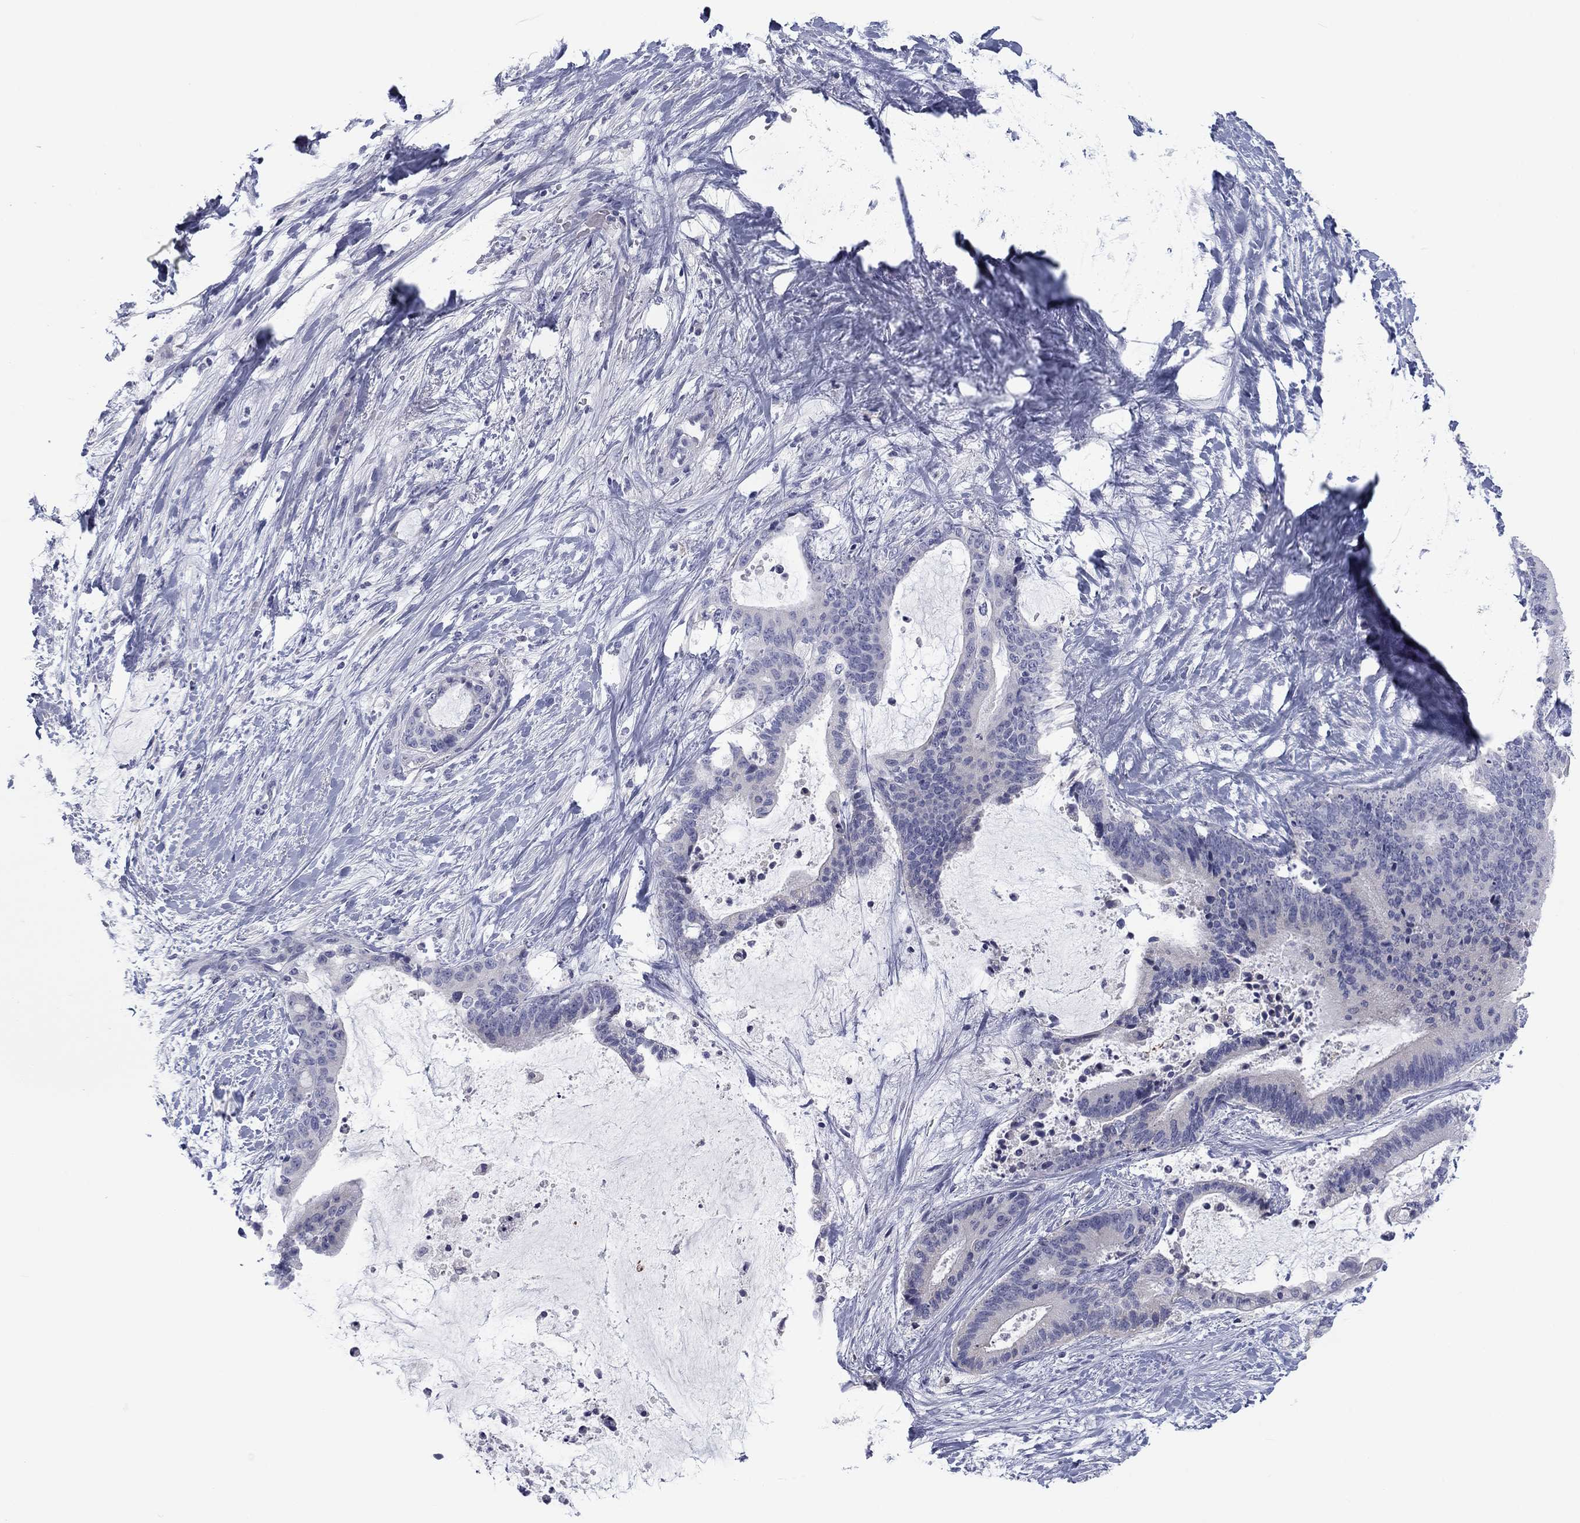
{"staining": {"intensity": "negative", "quantity": "none", "location": "none"}, "tissue": "liver cancer", "cell_type": "Tumor cells", "image_type": "cancer", "snomed": [{"axis": "morphology", "description": "Cholangiocarcinoma"}, {"axis": "topography", "description": "Liver"}], "caption": "This is an immunohistochemistry (IHC) image of human liver cholangiocarcinoma. There is no positivity in tumor cells.", "gene": "CALB1", "patient": {"sex": "female", "age": 73}}